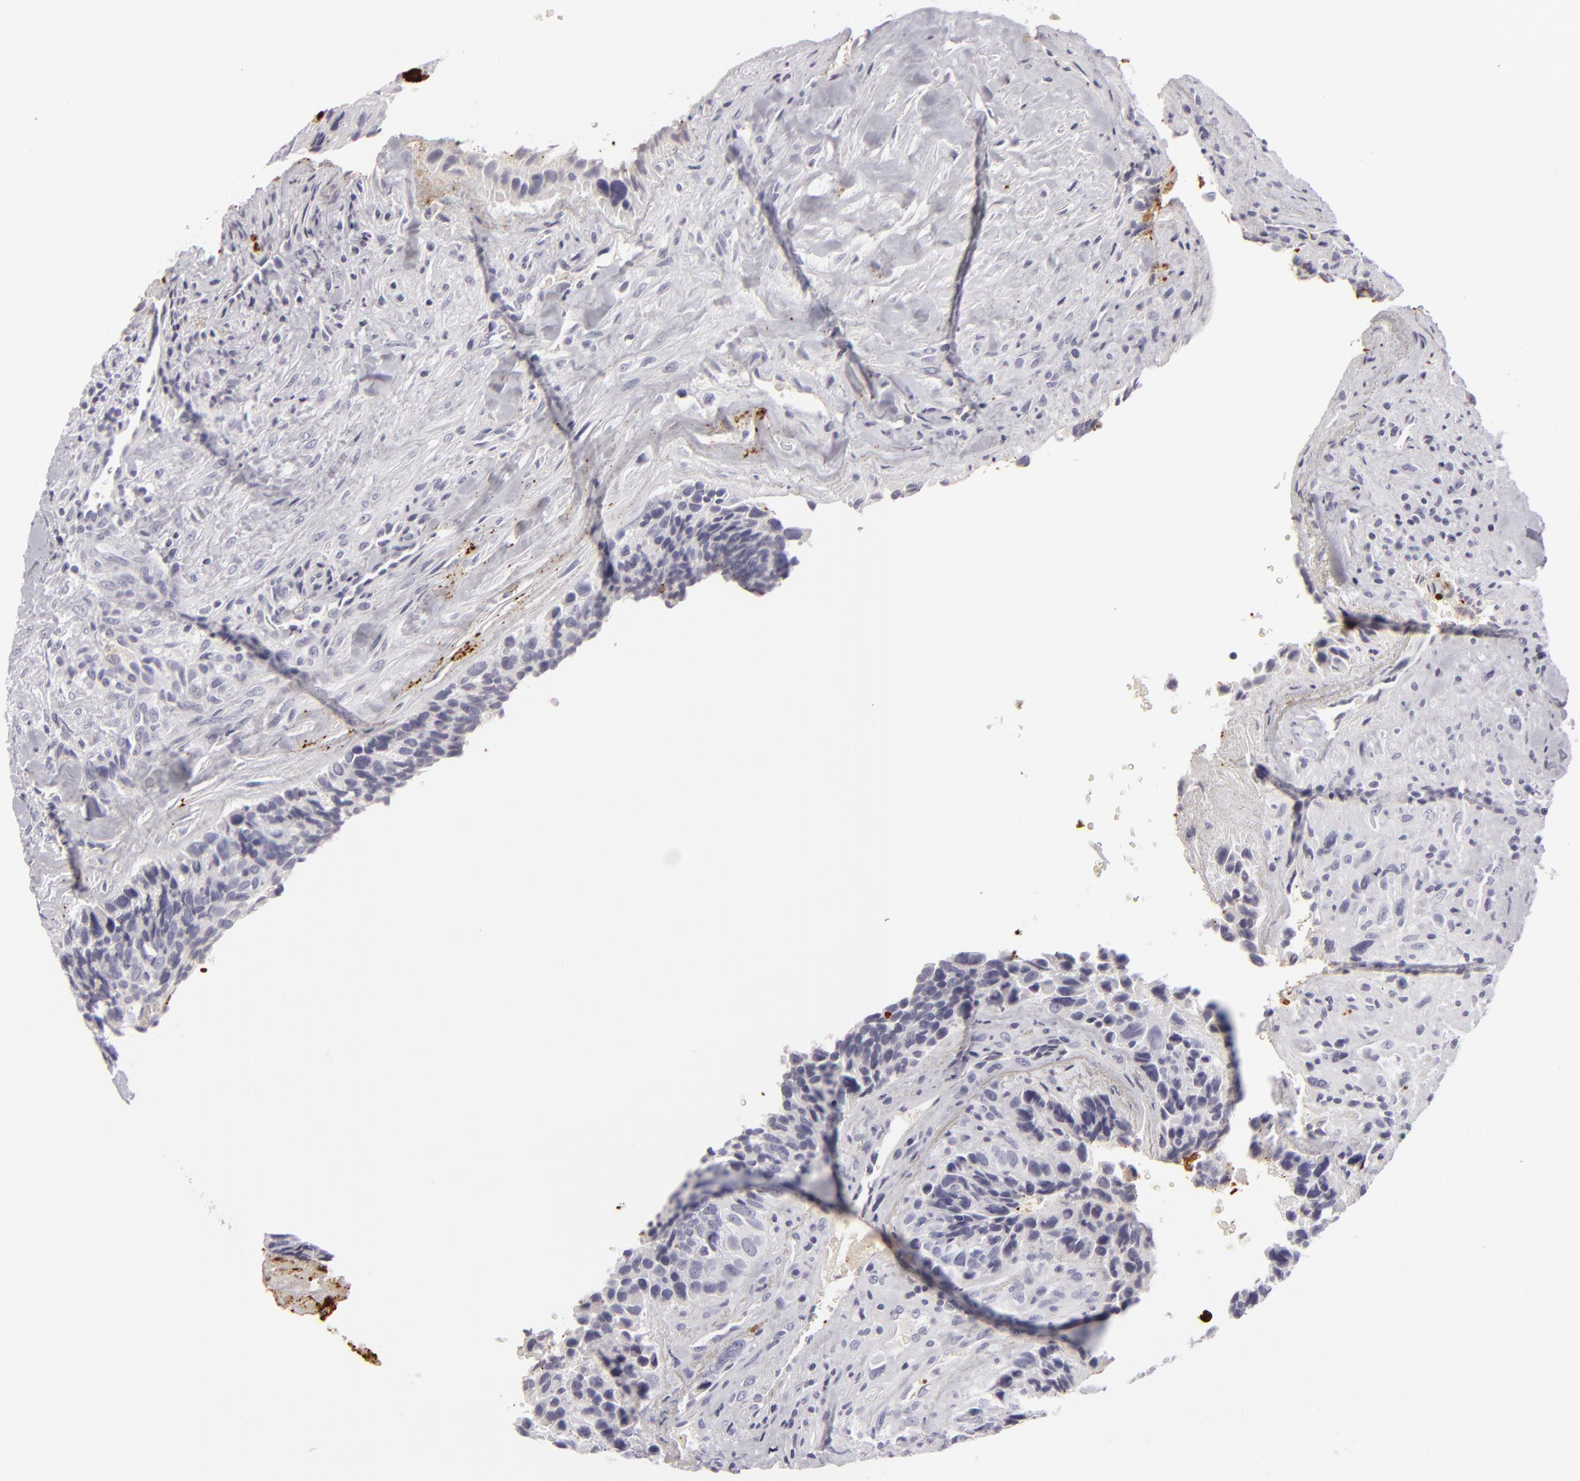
{"staining": {"intensity": "negative", "quantity": "none", "location": "none"}, "tissue": "breast cancer", "cell_type": "Tumor cells", "image_type": "cancer", "snomed": [{"axis": "morphology", "description": "Neoplasm, malignant, NOS"}, {"axis": "topography", "description": "Breast"}], "caption": "DAB immunohistochemical staining of neoplasm (malignant) (breast) reveals no significant positivity in tumor cells. The staining is performed using DAB brown chromogen with nuclei counter-stained in using hematoxylin.", "gene": "C9", "patient": {"sex": "female", "age": 50}}